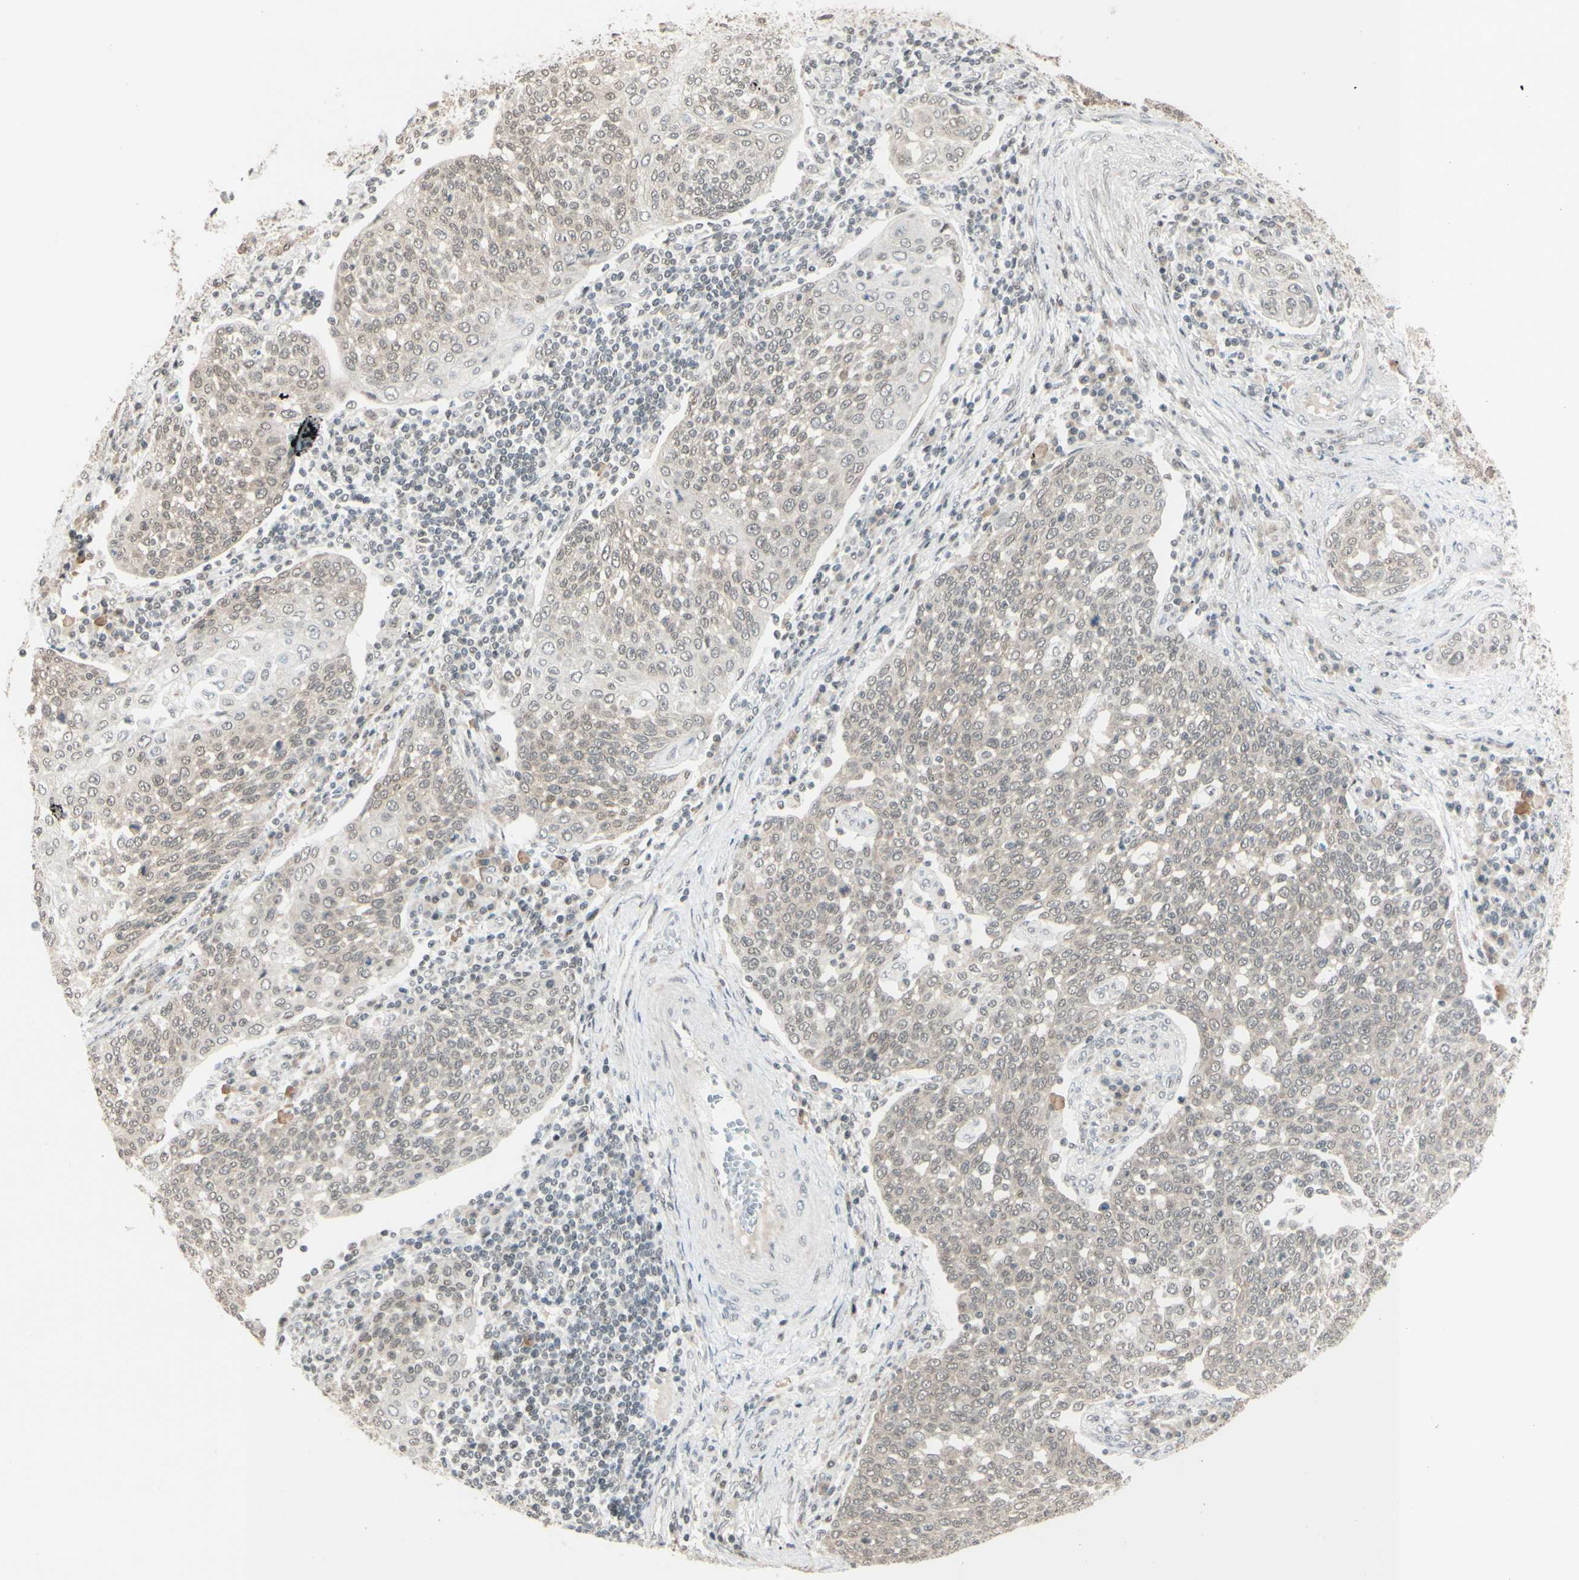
{"staining": {"intensity": "weak", "quantity": ">75%", "location": "cytoplasmic/membranous"}, "tissue": "cervical cancer", "cell_type": "Tumor cells", "image_type": "cancer", "snomed": [{"axis": "morphology", "description": "Squamous cell carcinoma, NOS"}, {"axis": "topography", "description": "Cervix"}], "caption": "Human cervical cancer (squamous cell carcinoma) stained for a protein (brown) shows weak cytoplasmic/membranous positive positivity in about >75% of tumor cells.", "gene": "BRMS1", "patient": {"sex": "female", "age": 34}}